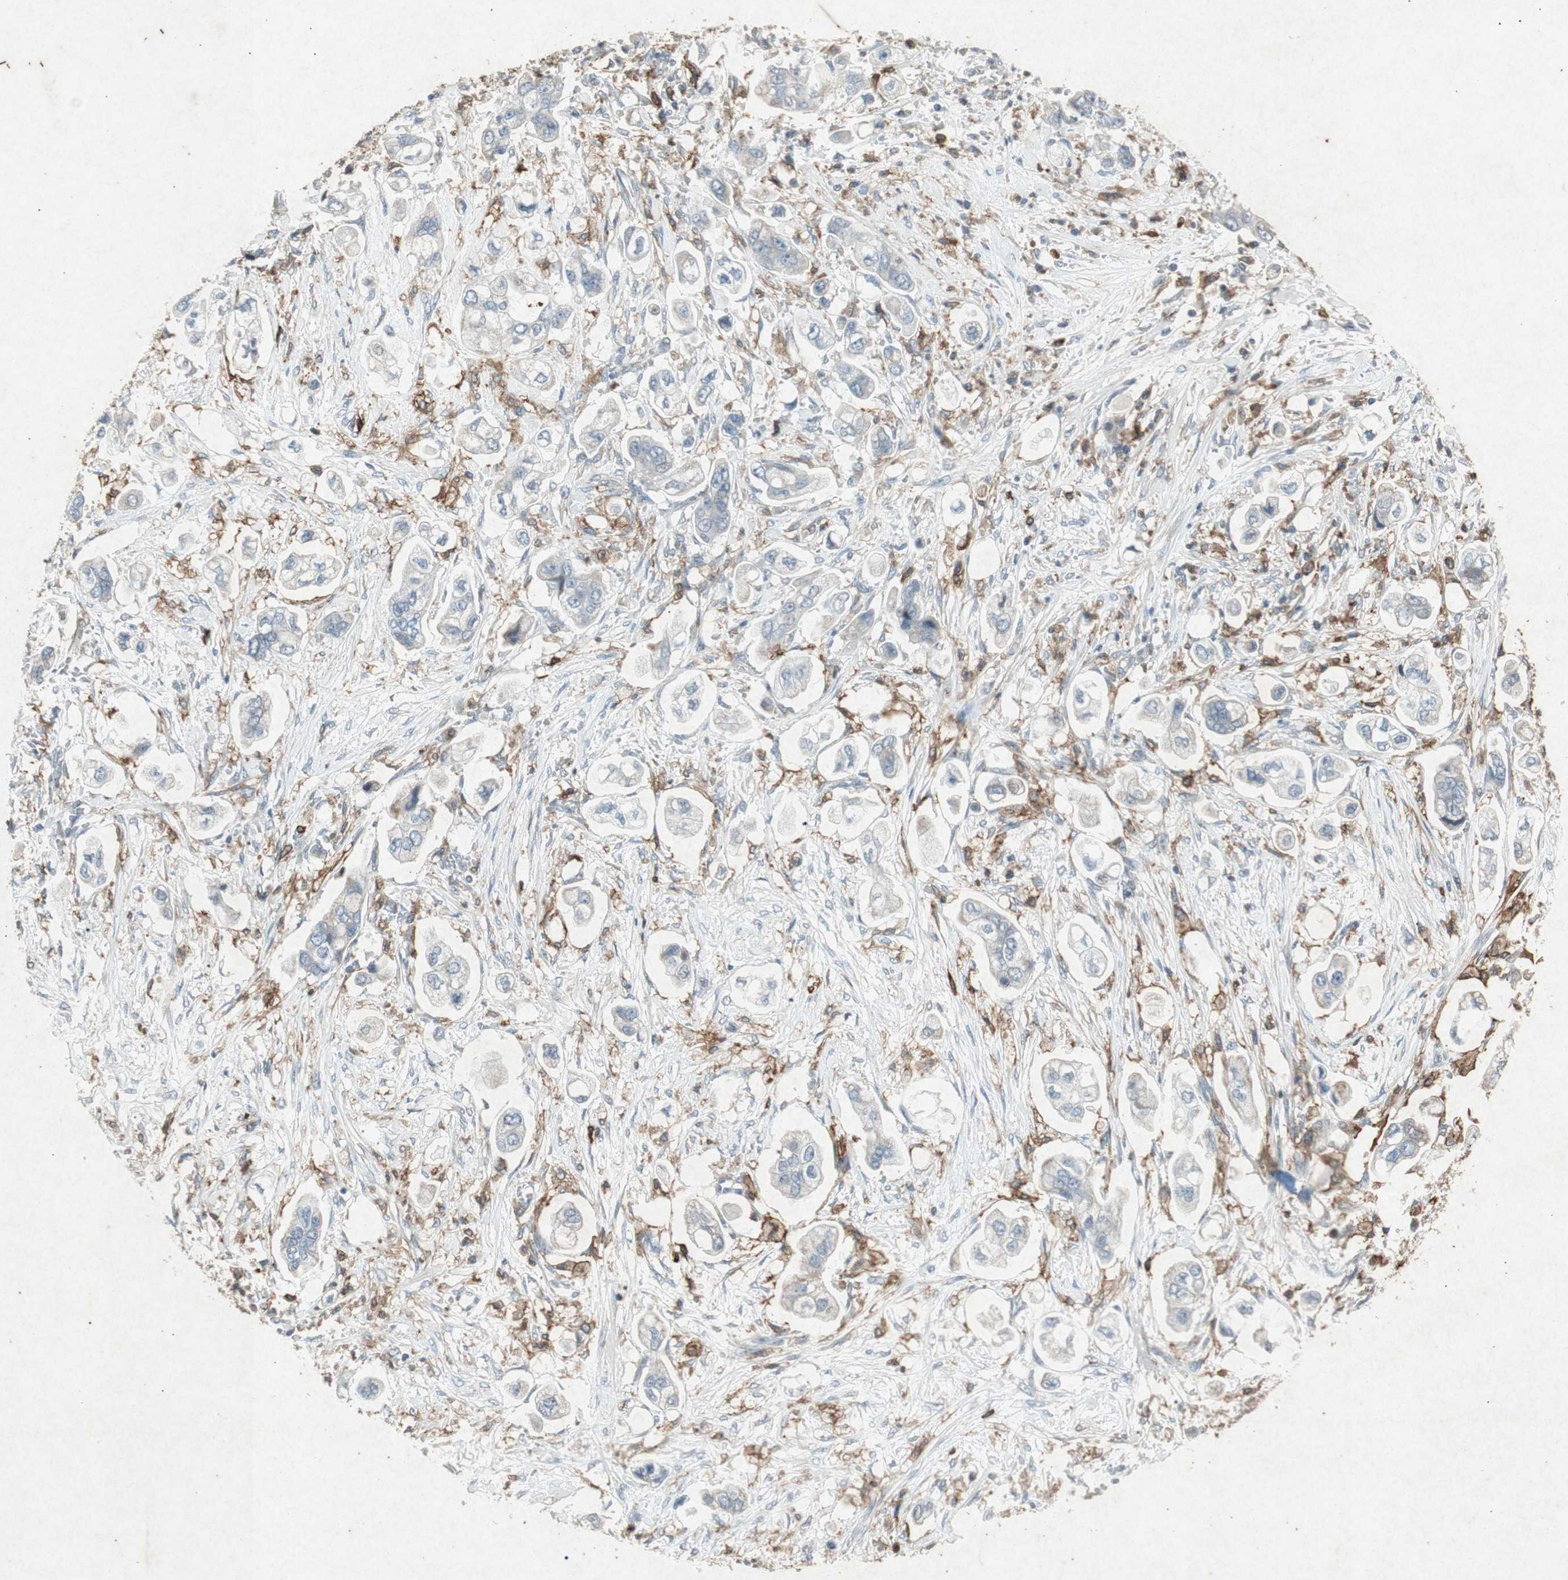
{"staining": {"intensity": "negative", "quantity": "none", "location": "none"}, "tissue": "stomach cancer", "cell_type": "Tumor cells", "image_type": "cancer", "snomed": [{"axis": "morphology", "description": "Adenocarcinoma, NOS"}, {"axis": "topography", "description": "Stomach"}], "caption": "This micrograph is of stomach adenocarcinoma stained with IHC to label a protein in brown with the nuclei are counter-stained blue. There is no expression in tumor cells. The staining was performed using DAB (3,3'-diaminobenzidine) to visualize the protein expression in brown, while the nuclei were stained in blue with hematoxylin (Magnification: 20x).", "gene": "TYROBP", "patient": {"sex": "male", "age": 62}}